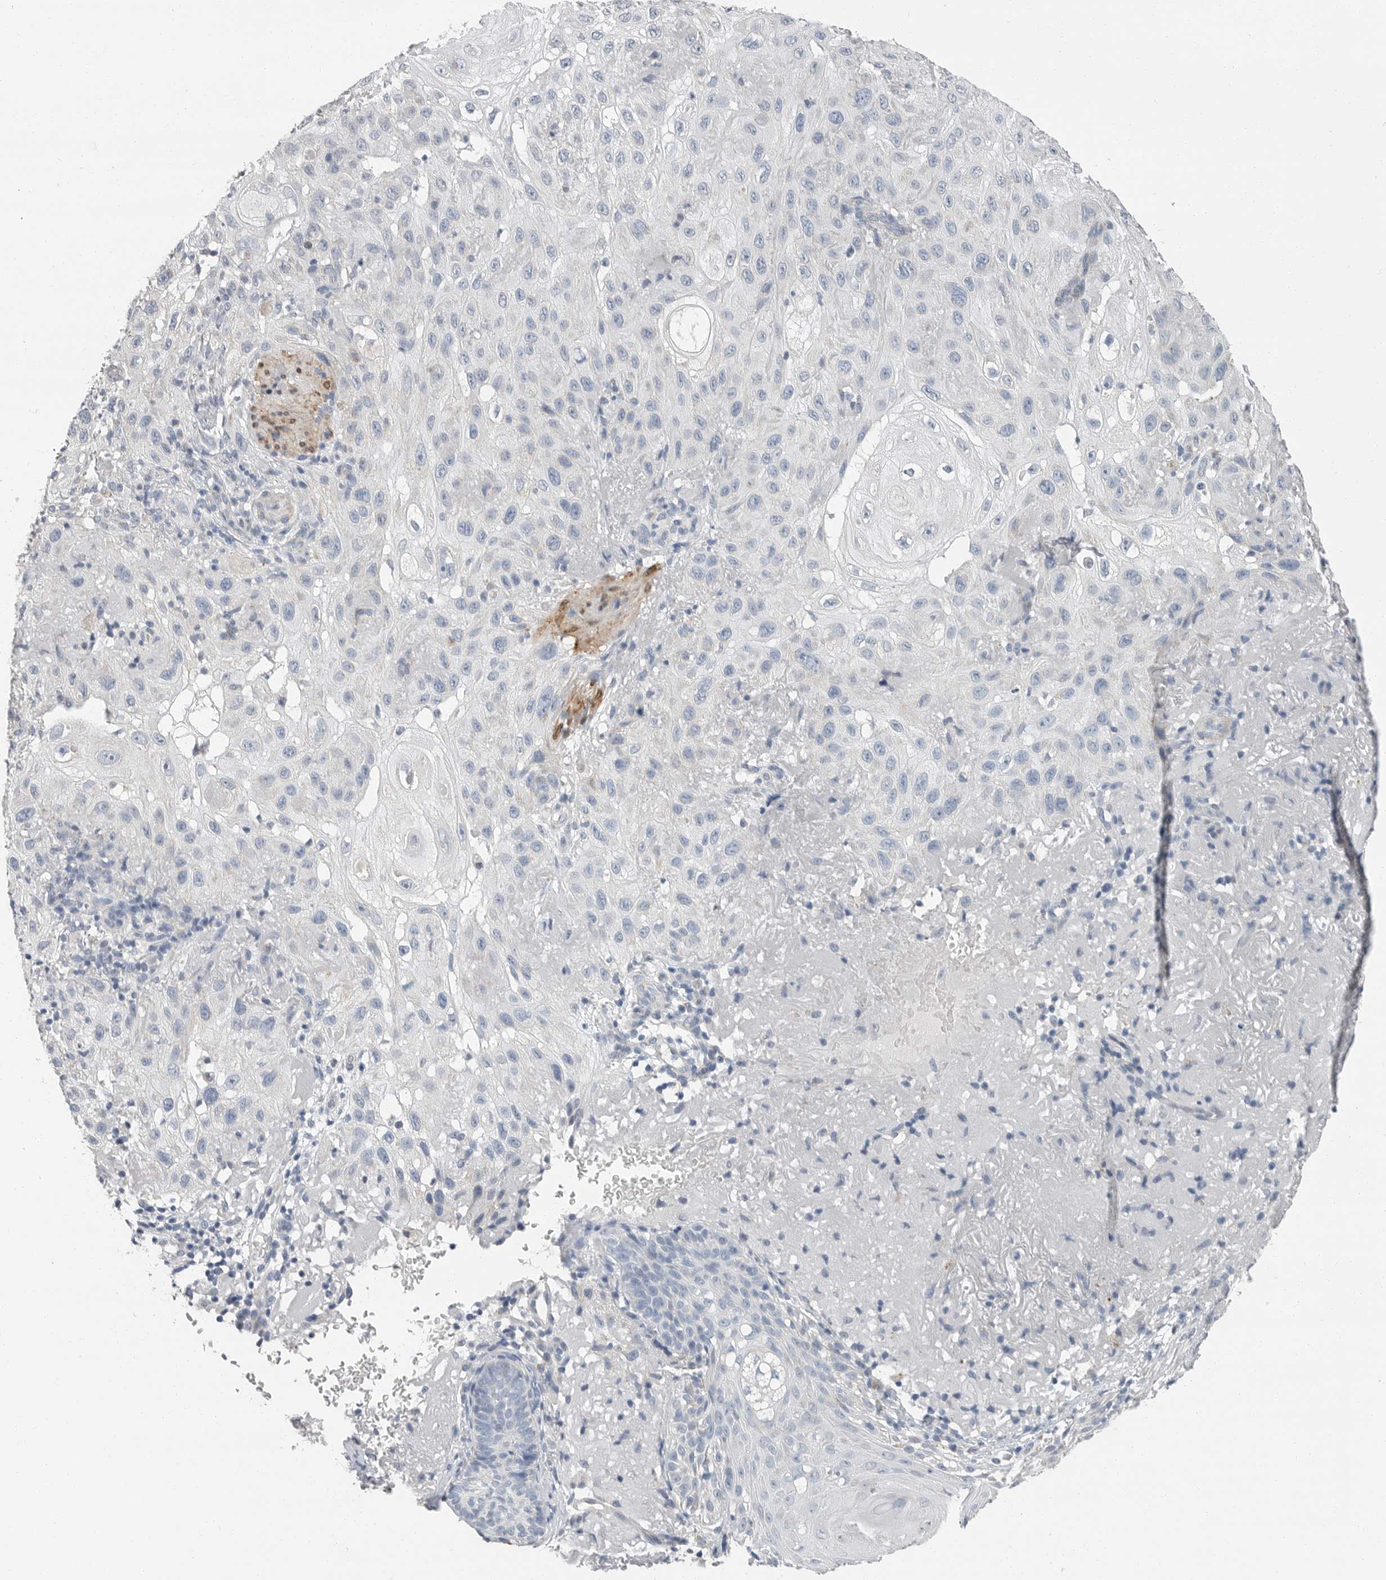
{"staining": {"intensity": "negative", "quantity": "none", "location": "none"}, "tissue": "skin cancer", "cell_type": "Tumor cells", "image_type": "cancer", "snomed": [{"axis": "morphology", "description": "Normal tissue, NOS"}, {"axis": "morphology", "description": "Squamous cell carcinoma, NOS"}, {"axis": "topography", "description": "Skin"}], "caption": "Skin squamous cell carcinoma was stained to show a protein in brown. There is no significant expression in tumor cells. (DAB (3,3'-diaminobenzidine) immunohistochemistry visualized using brightfield microscopy, high magnification).", "gene": "PLN", "patient": {"sex": "female", "age": 96}}